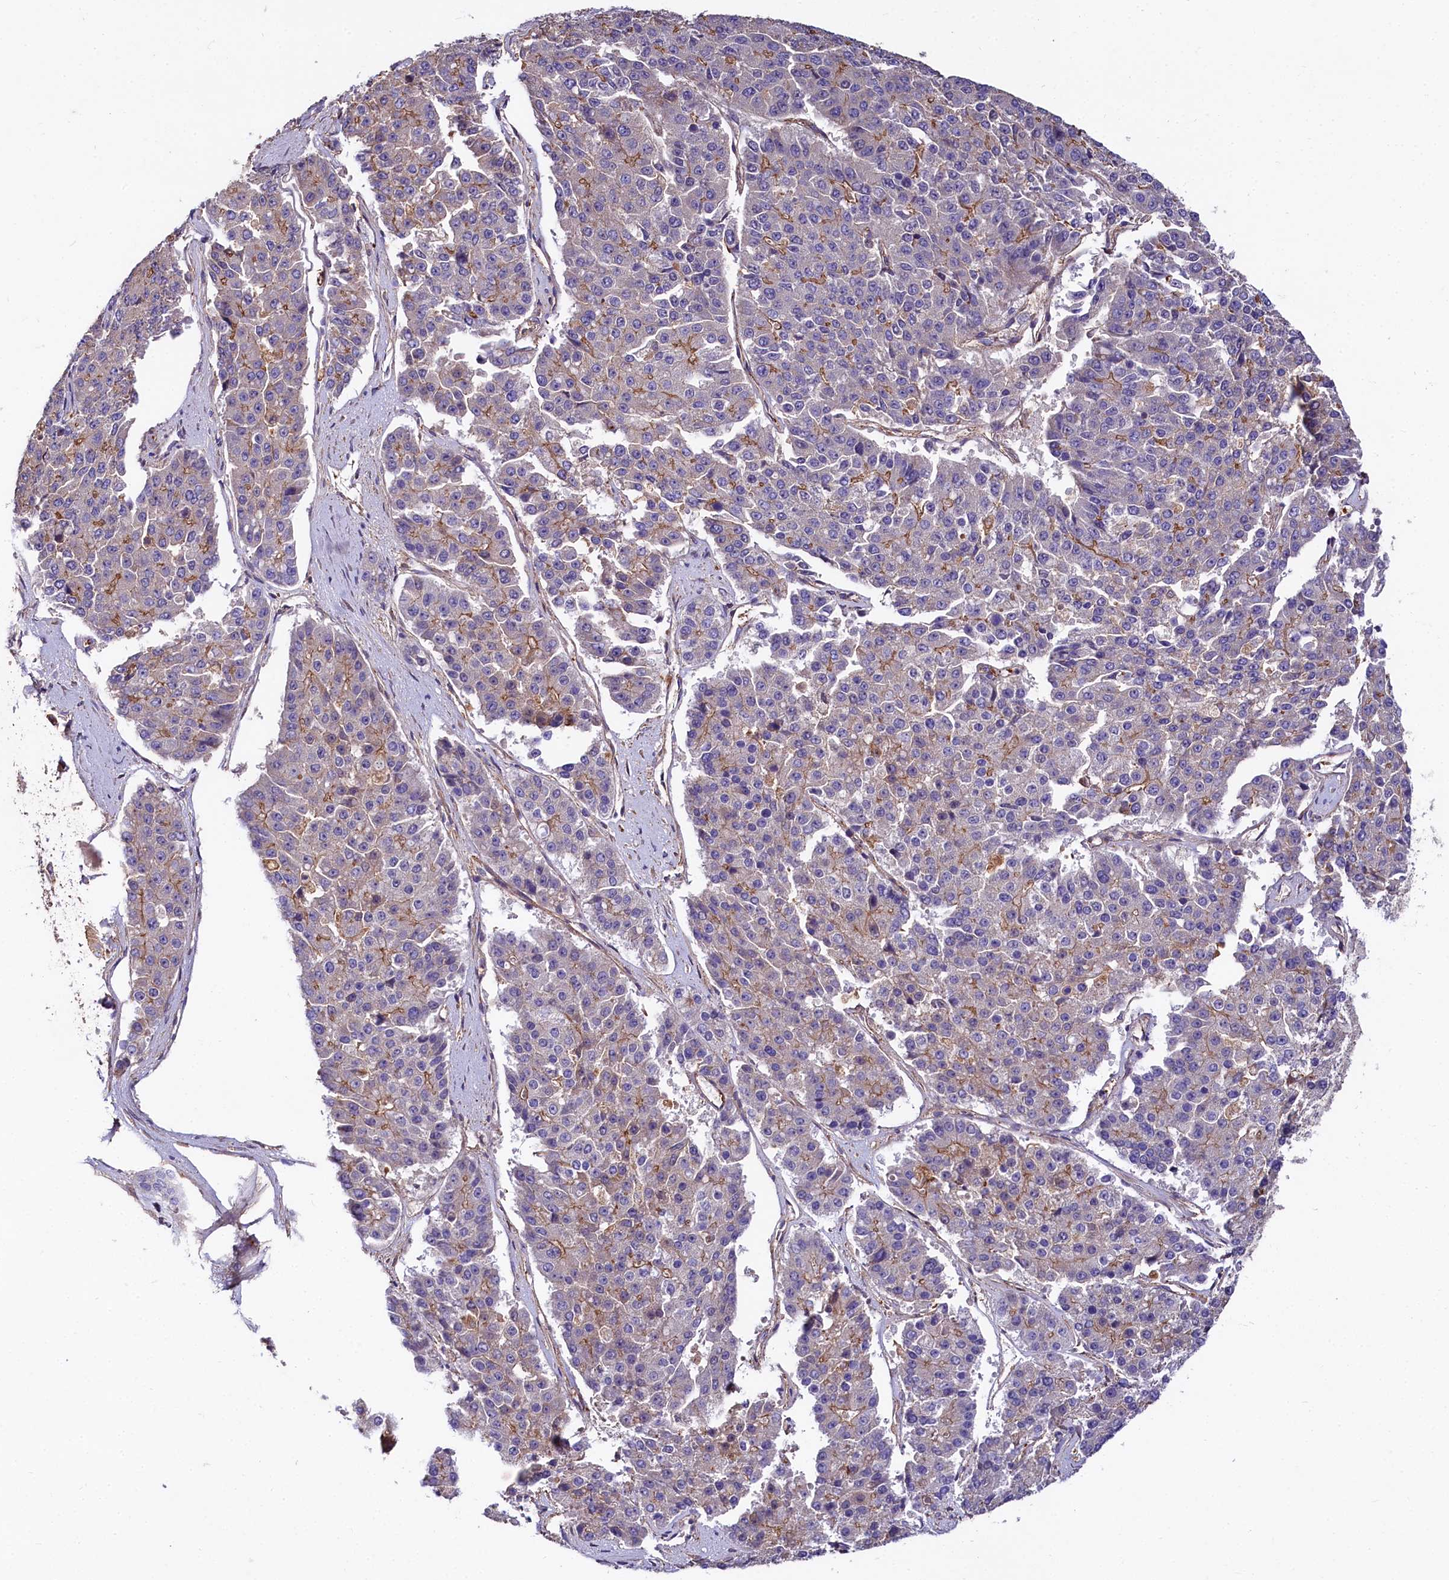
{"staining": {"intensity": "moderate", "quantity": "<25%", "location": "cytoplasmic/membranous"}, "tissue": "pancreatic cancer", "cell_type": "Tumor cells", "image_type": "cancer", "snomed": [{"axis": "morphology", "description": "Adenocarcinoma, NOS"}, {"axis": "topography", "description": "Pancreas"}], "caption": "Pancreatic cancer stained with a protein marker shows moderate staining in tumor cells.", "gene": "FCHSD2", "patient": {"sex": "male", "age": 50}}